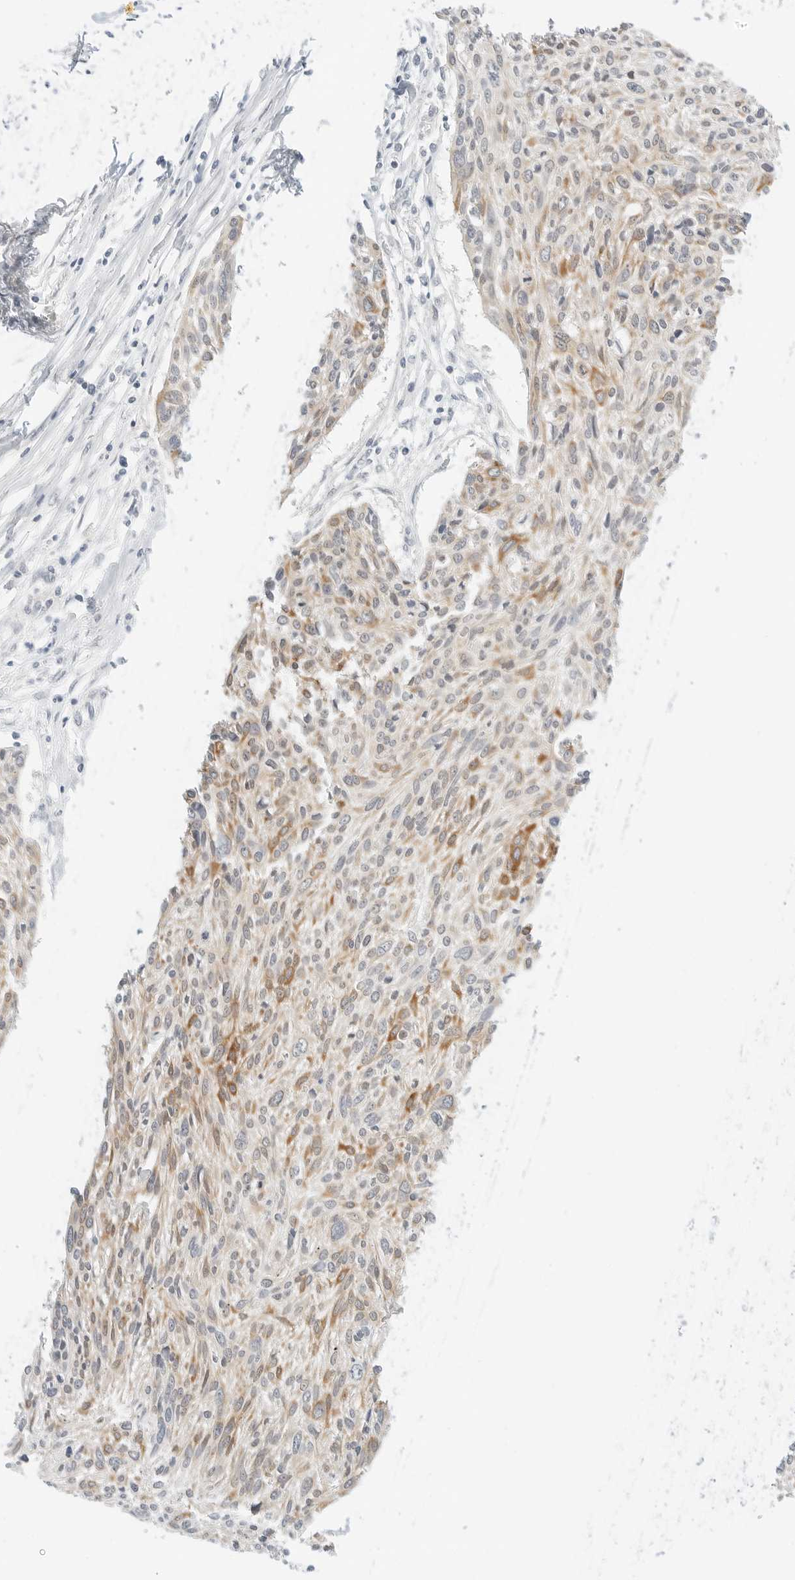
{"staining": {"intensity": "moderate", "quantity": "<25%", "location": "cytoplasmic/membranous"}, "tissue": "cervical cancer", "cell_type": "Tumor cells", "image_type": "cancer", "snomed": [{"axis": "morphology", "description": "Squamous cell carcinoma, NOS"}, {"axis": "topography", "description": "Cervix"}], "caption": "Human cervical cancer (squamous cell carcinoma) stained for a protein (brown) shows moderate cytoplasmic/membranous positive staining in approximately <25% of tumor cells.", "gene": "TEKT2", "patient": {"sex": "female", "age": 51}}